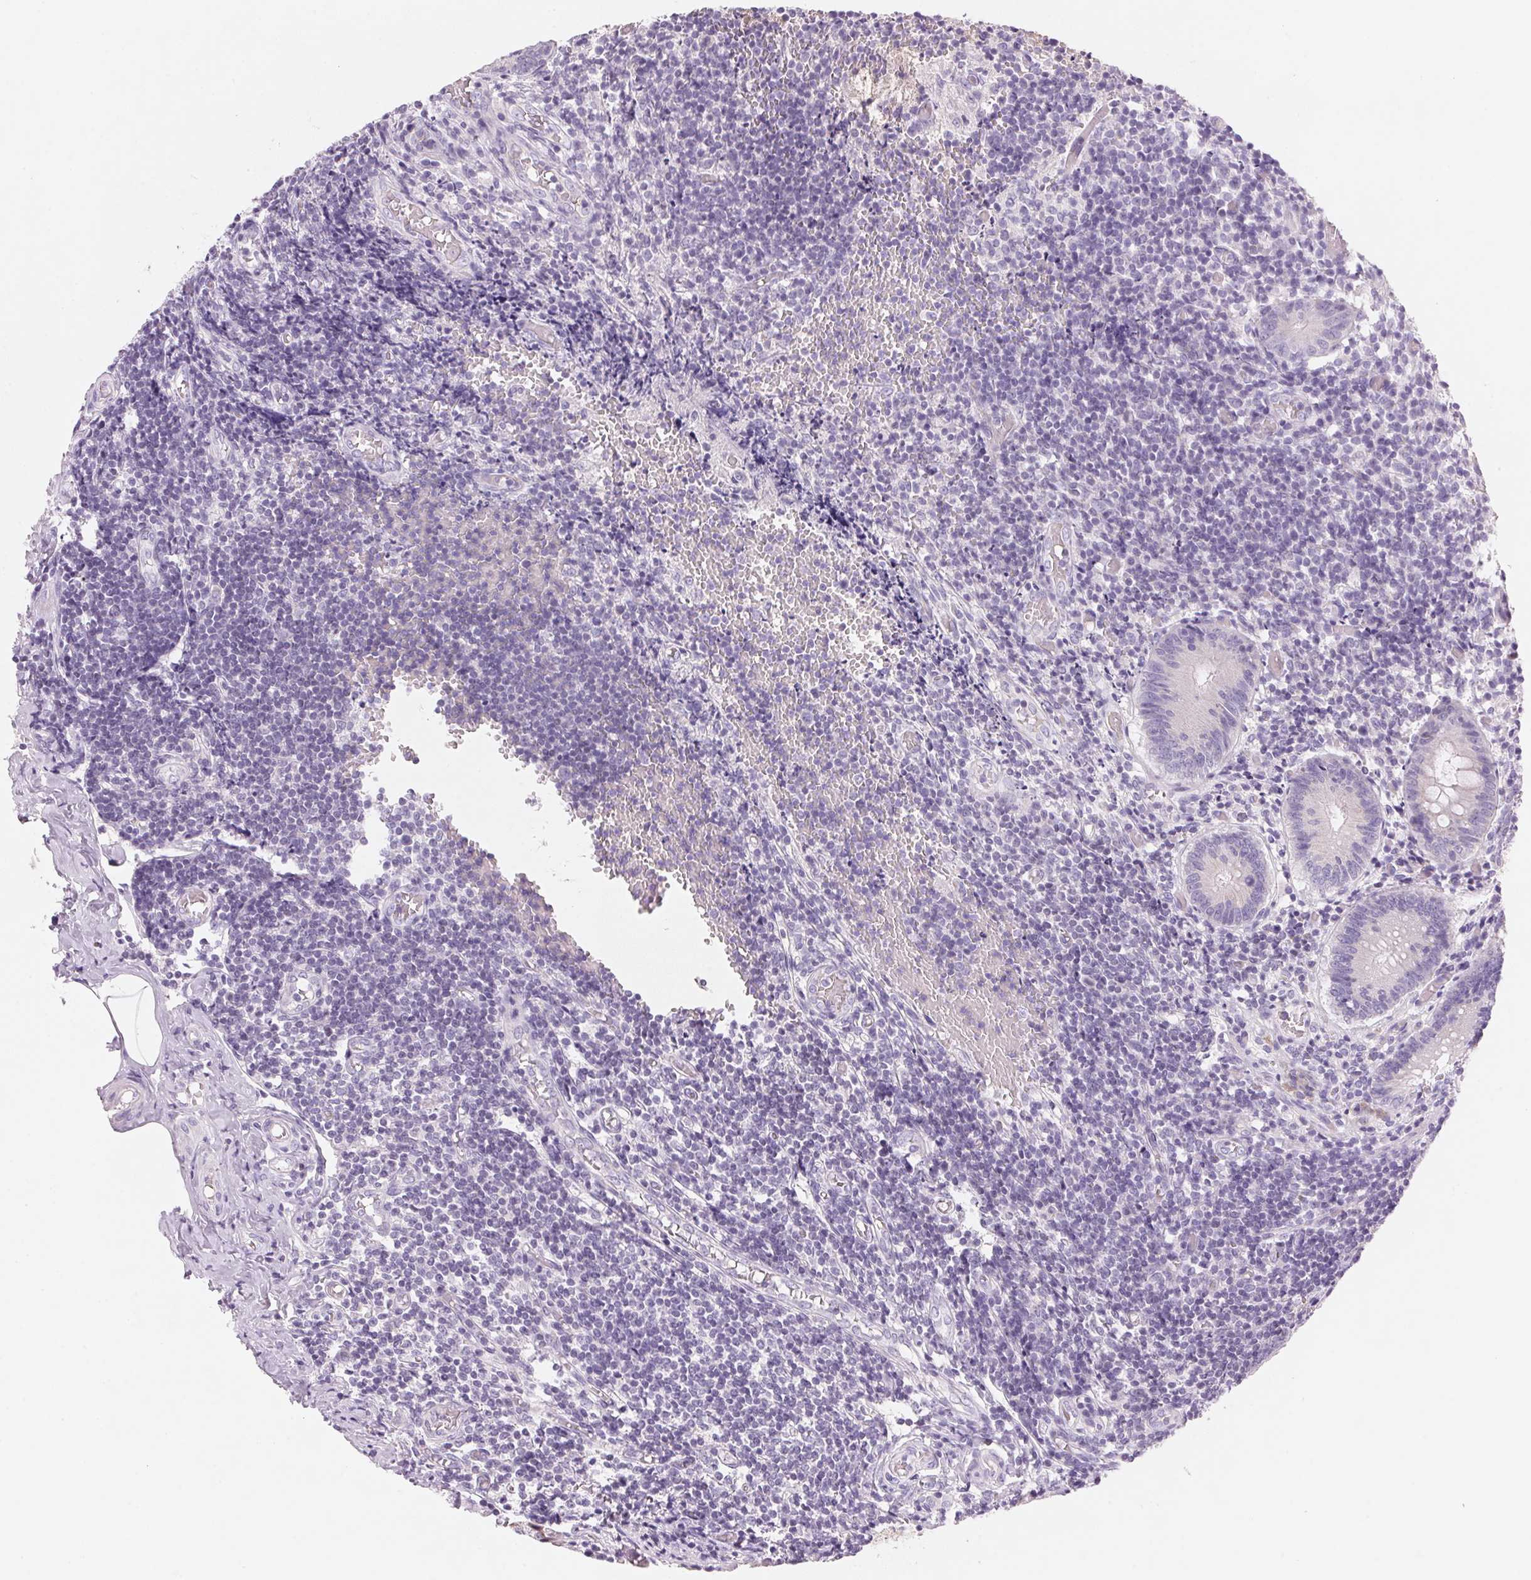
{"staining": {"intensity": "negative", "quantity": "none", "location": "none"}, "tissue": "appendix", "cell_type": "Glandular cells", "image_type": "normal", "snomed": [{"axis": "morphology", "description": "Normal tissue, NOS"}, {"axis": "topography", "description": "Appendix"}], "caption": "This is an IHC micrograph of unremarkable human appendix. There is no expression in glandular cells.", "gene": "CYP11B1", "patient": {"sex": "female", "age": 32}}